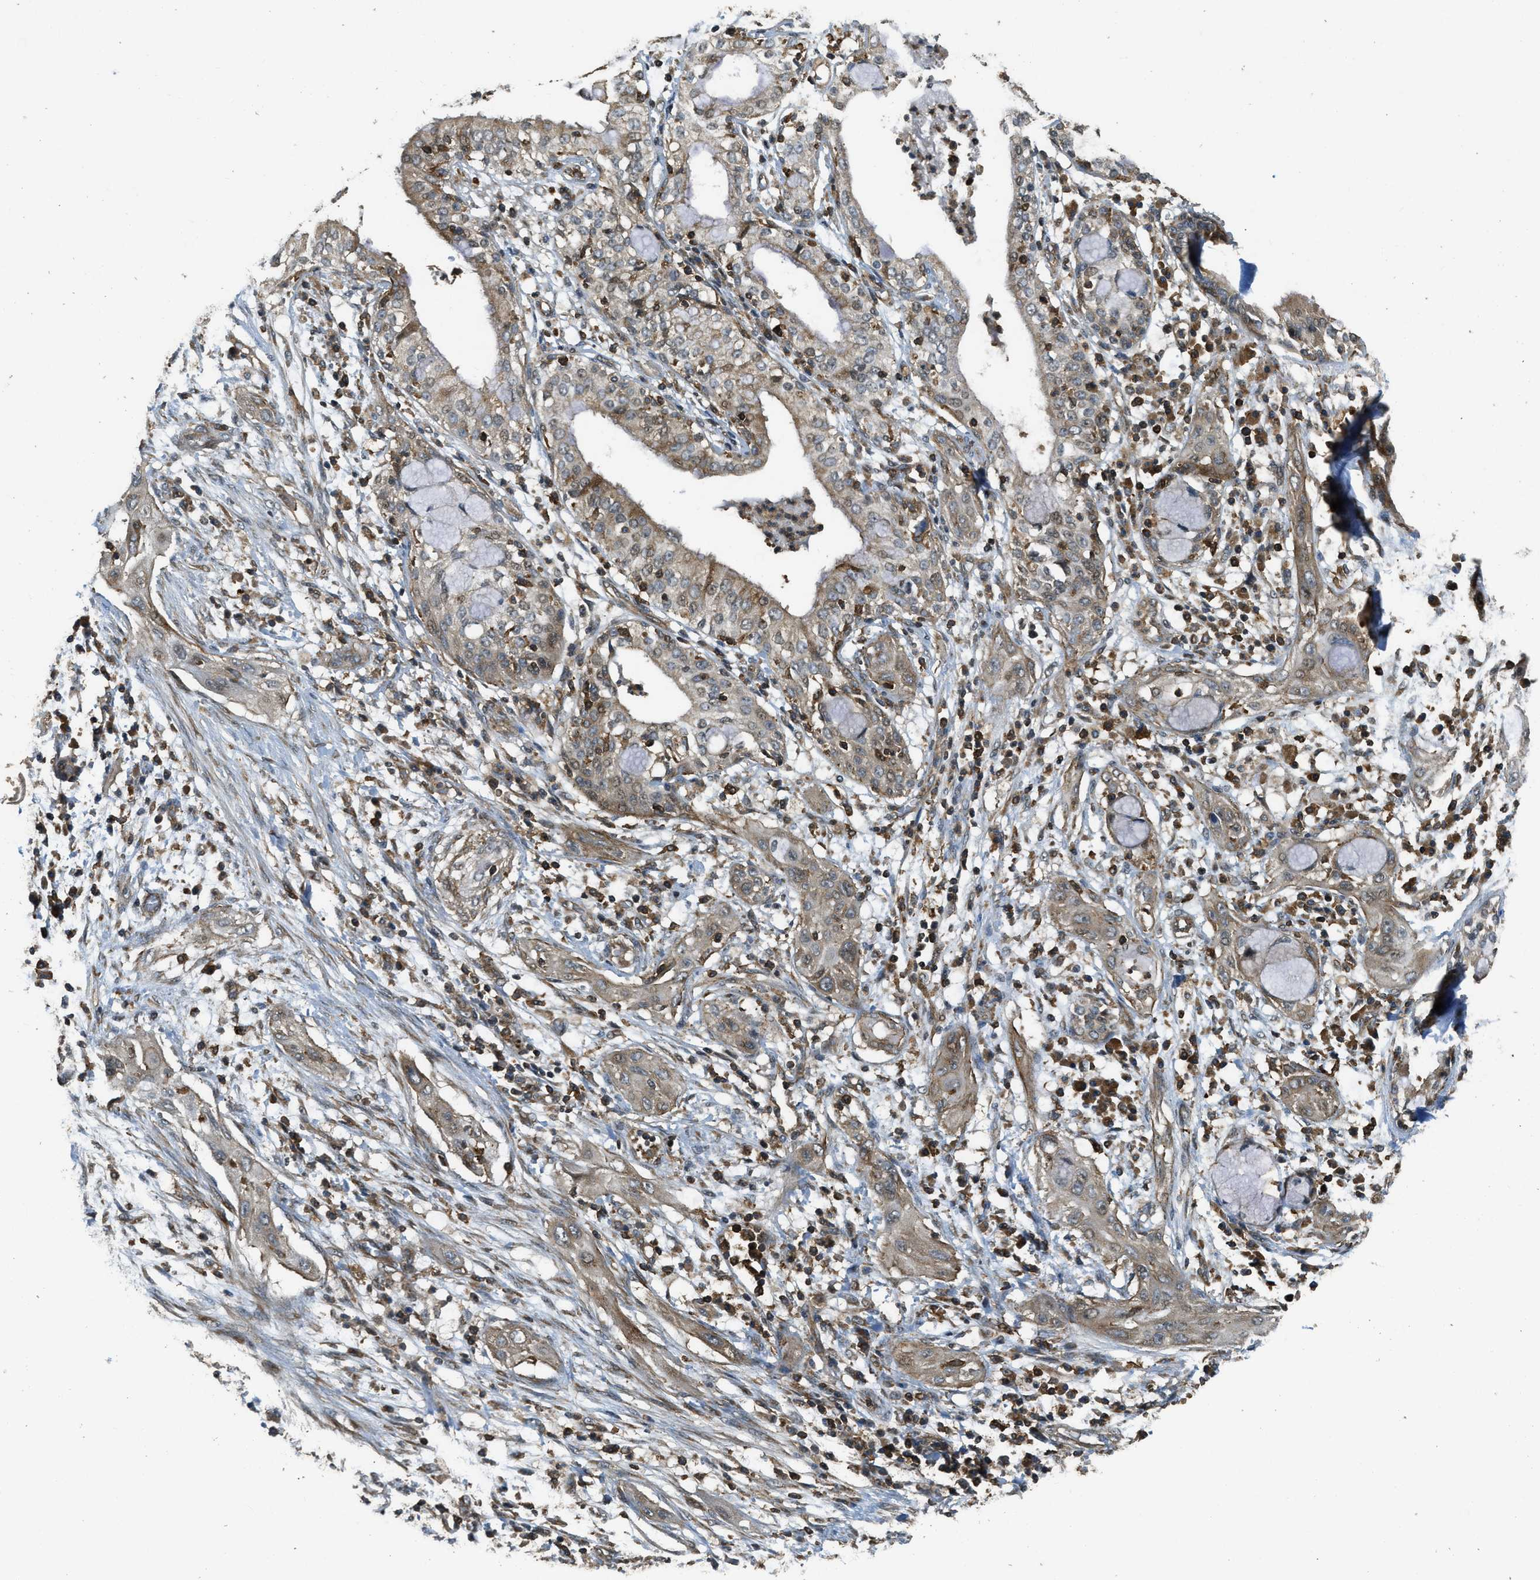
{"staining": {"intensity": "weak", "quantity": "<25%", "location": "cytoplasmic/membranous"}, "tissue": "lung cancer", "cell_type": "Tumor cells", "image_type": "cancer", "snomed": [{"axis": "morphology", "description": "Squamous cell carcinoma, NOS"}, {"axis": "topography", "description": "Lung"}], "caption": "High power microscopy micrograph of an immunohistochemistry micrograph of lung cancer, revealing no significant positivity in tumor cells. (Stains: DAB (3,3'-diaminobenzidine) immunohistochemistry (IHC) with hematoxylin counter stain, Microscopy: brightfield microscopy at high magnification).", "gene": "PPP6R3", "patient": {"sex": "female", "age": 47}}